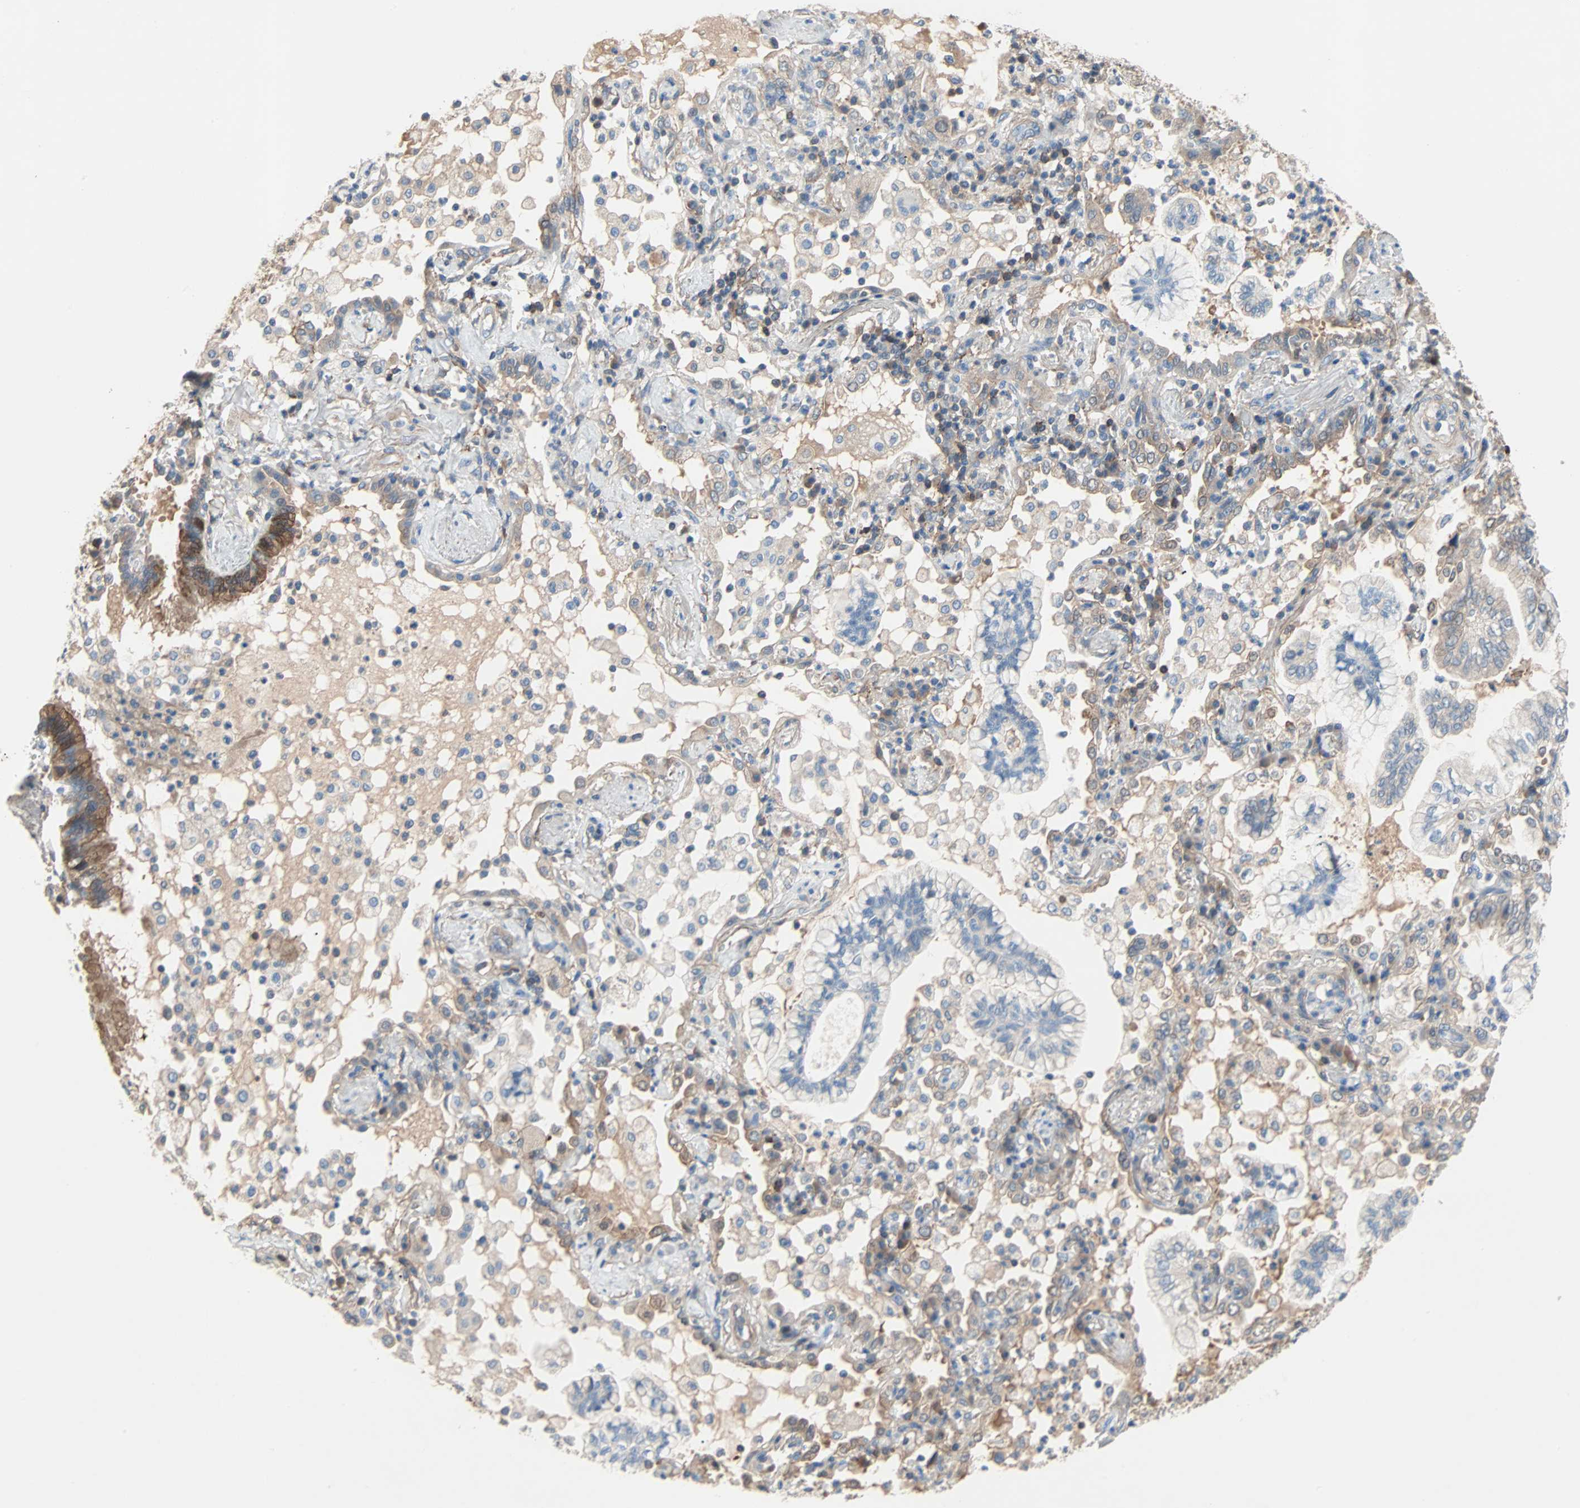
{"staining": {"intensity": "weak", "quantity": "25%-75%", "location": "cytoplasmic/membranous"}, "tissue": "lung cancer", "cell_type": "Tumor cells", "image_type": "cancer", "snomed": [{"axis": "morphology", "description": "Normal tissue, NOS"}, {"axis": "morphology", "description": "Adenocarcinoma, NOS"}, {"axis": "topography", "description": "Bronchus"}, {"axis": "topography", "description": "Lung"}], "caption": "There is low levels of weak cytoplasmic/membranous staining in tumor cells of lung cancer, as demonstrated by immunohistochemical staining (brown color).", "gene": "TNFRSF12A", "patient": {"sex": "female", "age": 70}}